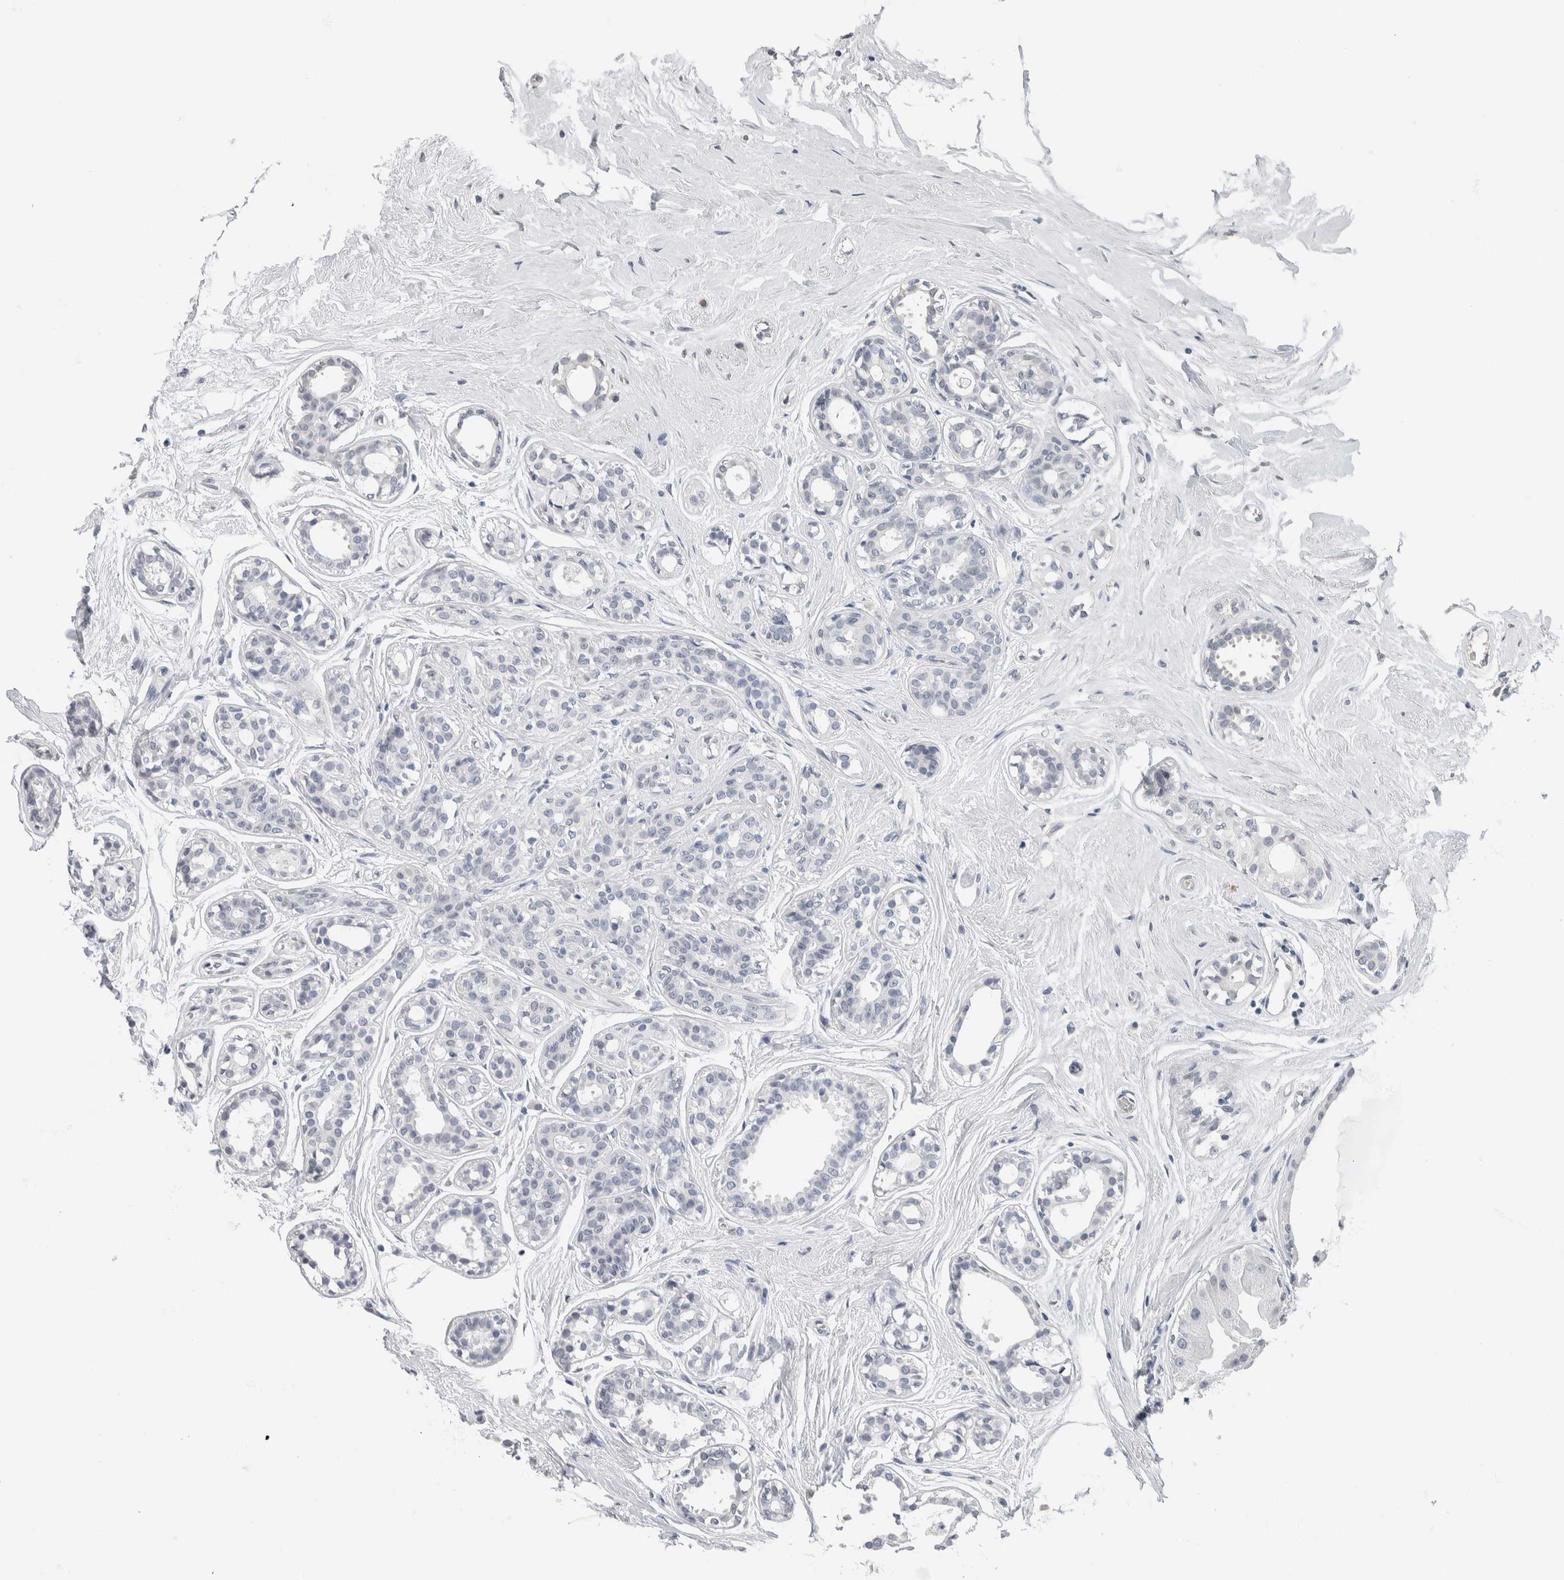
{"staining": {"intensity": "negative", "quantity": "none", "location": "none"}, "tissue": "breast cancer", "cell_type": "Tumor cells", "image_type": "cancer", "snomed": [{"axis": "morphology", "description": "Duct carcinoma"}, {"axis": "topography", "description": "Breast"}], "caption": "Tumor cells show no significant positivity in infiltrating ductal carcinoma (breast).", "gene": "NEFM", "patient": {"sex": "female", "age": 55}}